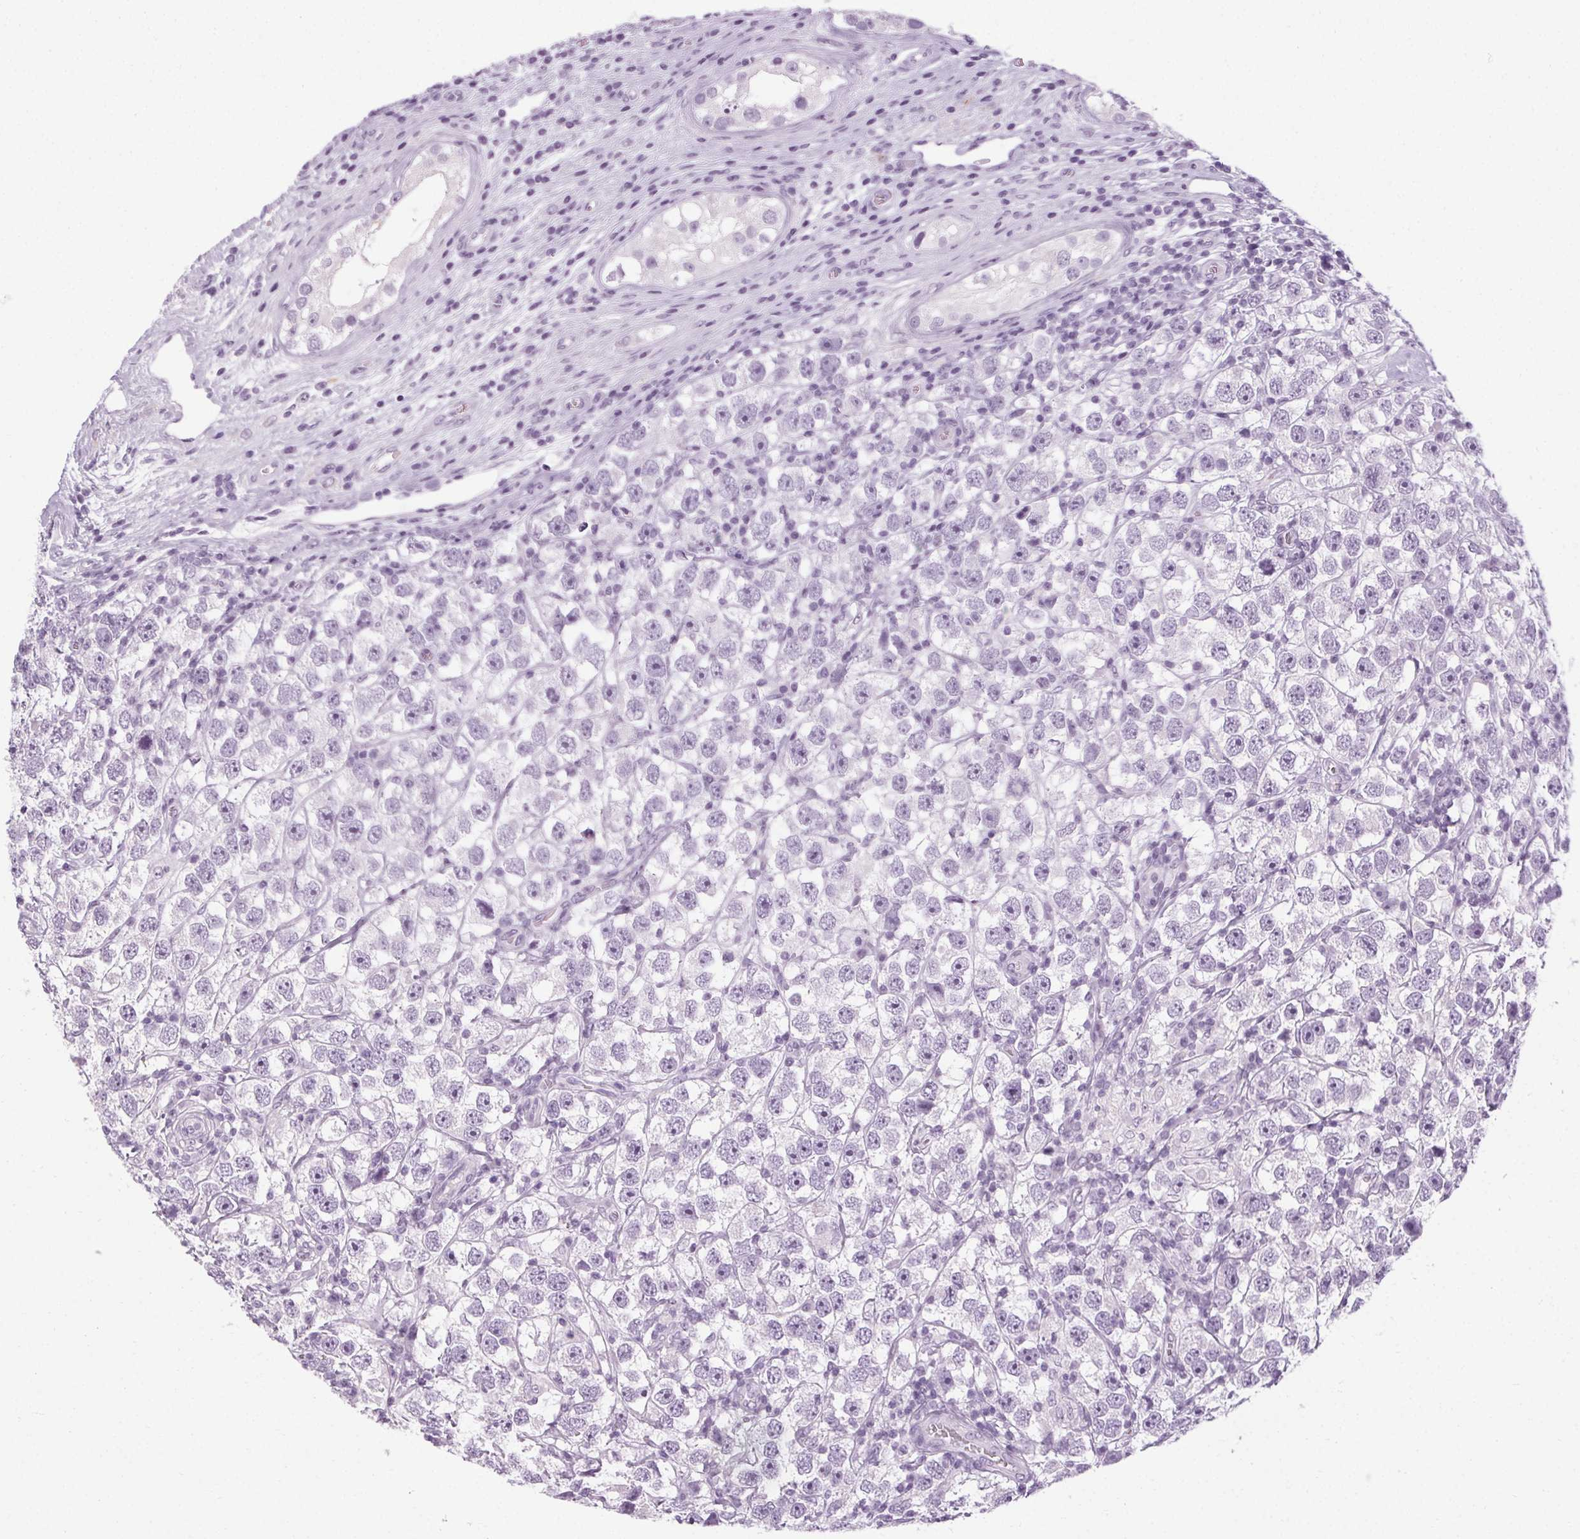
{"staining": {"intensity": "negative", "quantity": "none", "location": "none"}, "tissue": "testis cancer", "cell_type": "Tumor cells", "image_type": "cancer", "snomed": [{"axis": "morphology", "description": "Seminoma, NOS"}, {"axis": "topography", "description": "Testis"}], "caption": "Immunohistochemistry micrograph of neoplastic tissue: testis seminoma stained with DAB (3,3'-diaminobenzidine) exhibits no significant protein expression in tumor cells.", "gene": "POMC", "patient": {"sex": "male", "age": 26}}